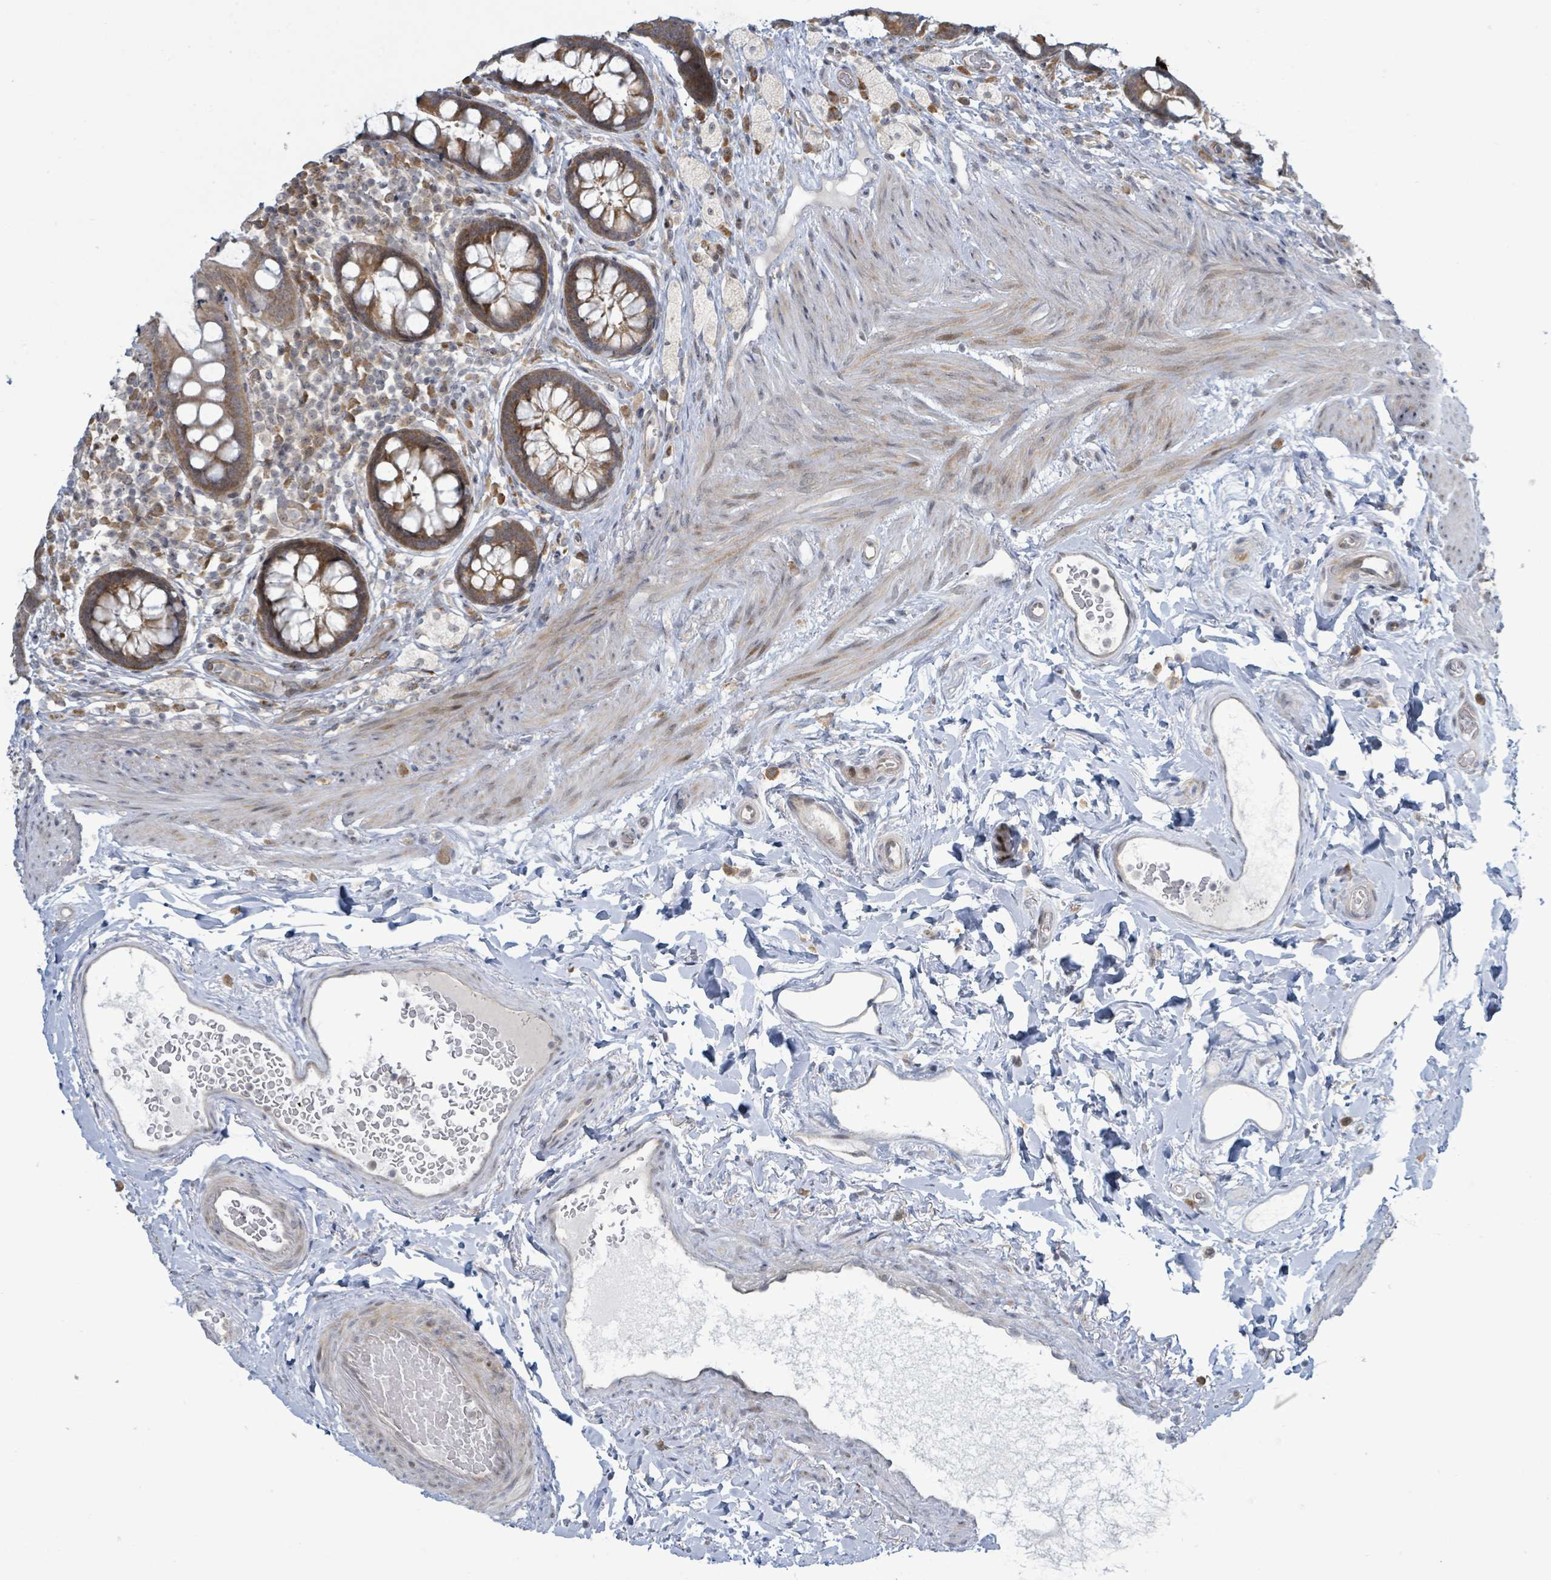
{"staining": {"intensity": "moderate", "quantity": ">75%", "location": "cytoplasmic/membranous,nuclear"}, "tissue": "rectum", "cell_type": "Glandular cells", "image_type": "normal", "snomed": [{"axis": "morphology", "description": "Normal tissue, NOS"}, {"axis": "topography", "description": "Rectum"}, {"axis": "topography", "description": "Peripheral nerve tissue"}], "caption": "Immunohistochemistry histopathology image of benign human rectum stained for a protein (brown), which displays medium levels of moderate cytoplasmic/membranous,nuclear expression in approximately >75% of glandular cells.", "gene": "RPL32", "patient": {"sex": "female", "age": 69}}